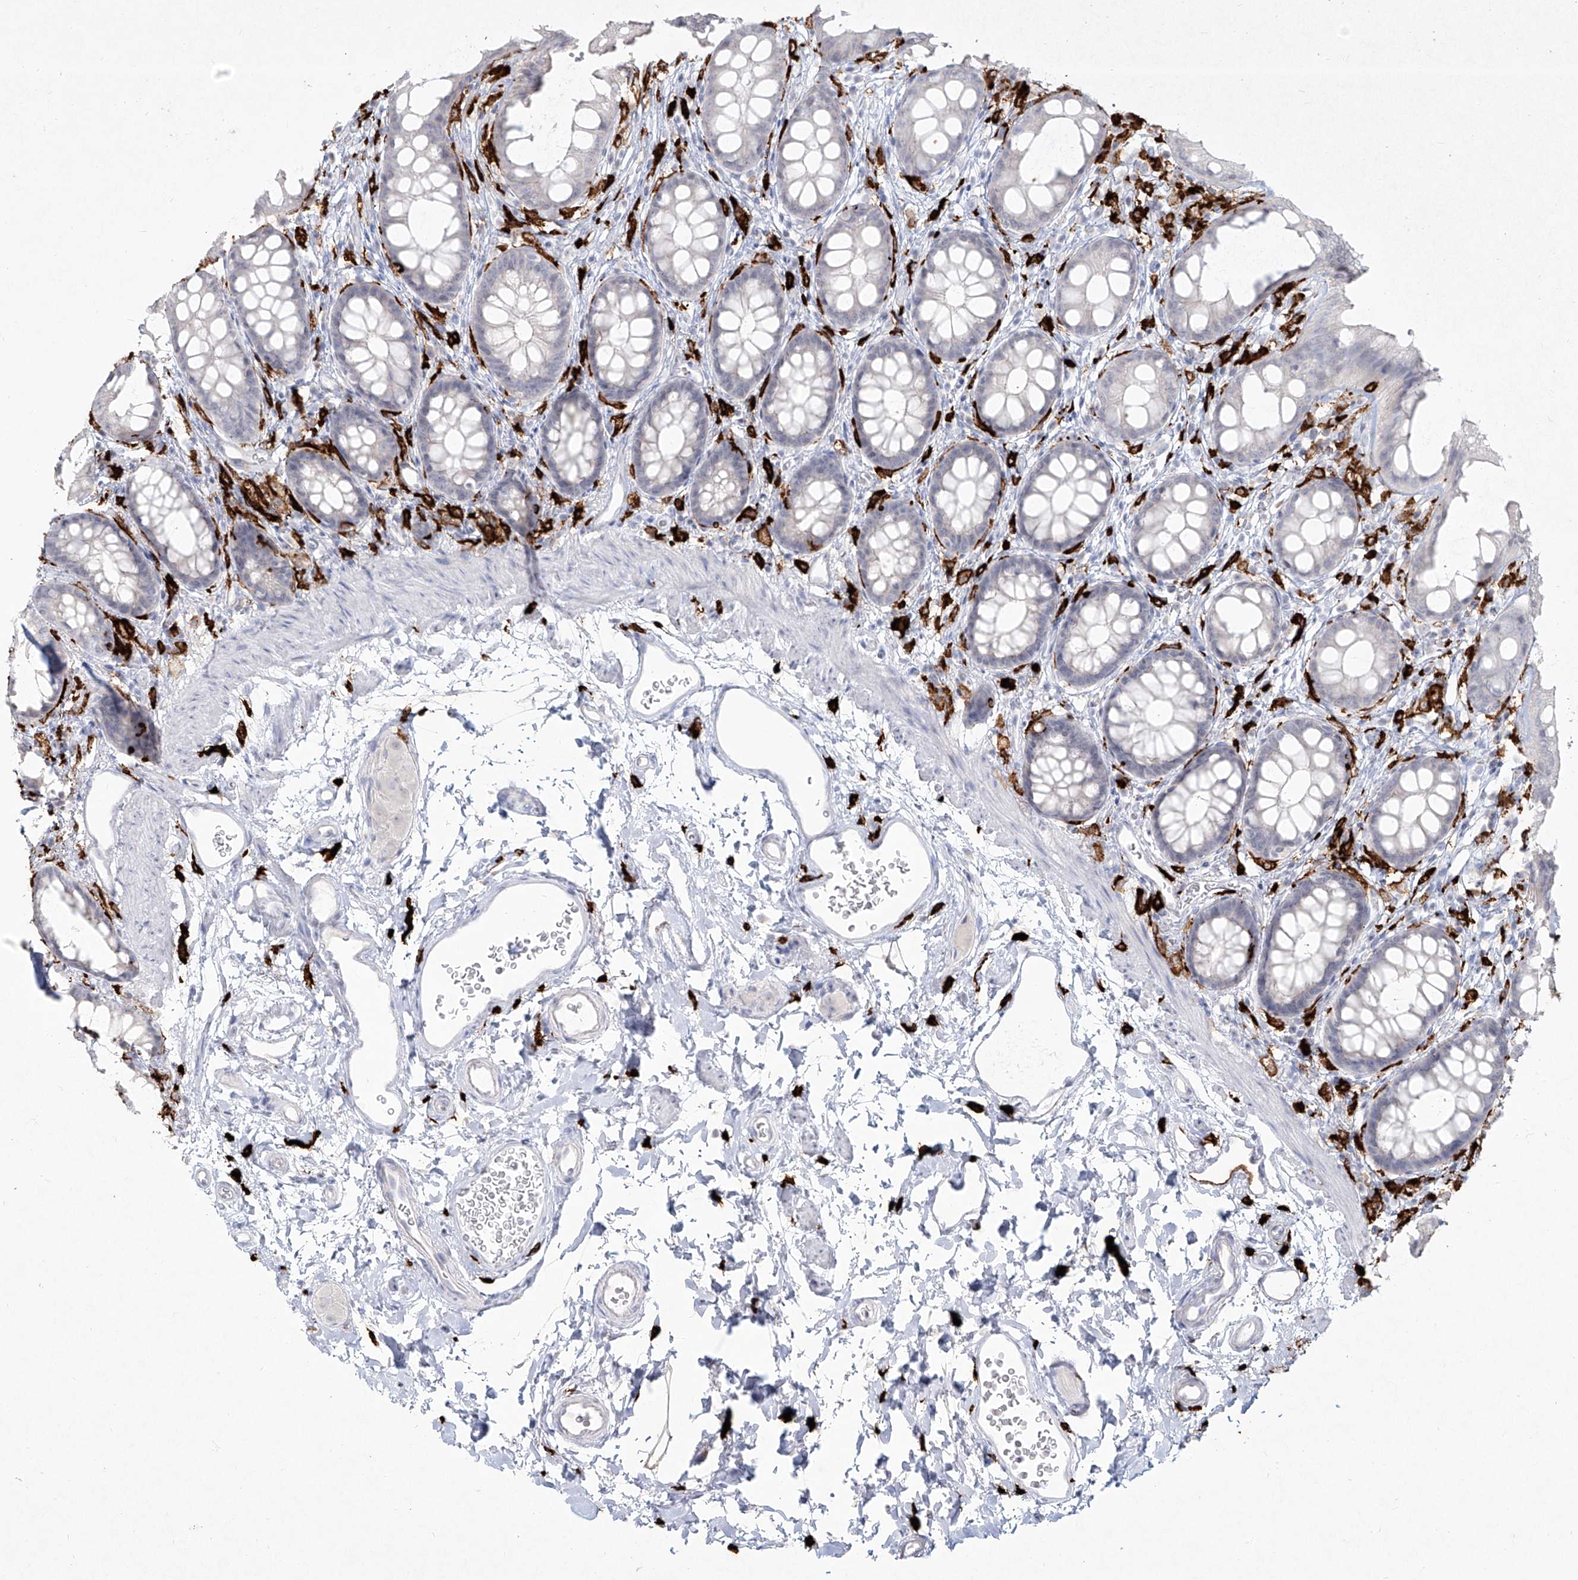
{"staining": {"intensity": "negative", "quantity": "none", "location": "none"}, "tissue": "rectum", "cell_type": "Glandular cells", "image_type": "normal", "snomed": [{"axis": "morphology", "description": "Normal tissue, NOS"}, {"axis": "topography", "description": "Rectum"}], "caption": "DAB (3,3'-diaminobenzidine) immunohistochemical staining of benign rectum displays no significant positivity in glandular cells.", "gene": "CD209", "patient": {"sex": "female", "age": 65}}